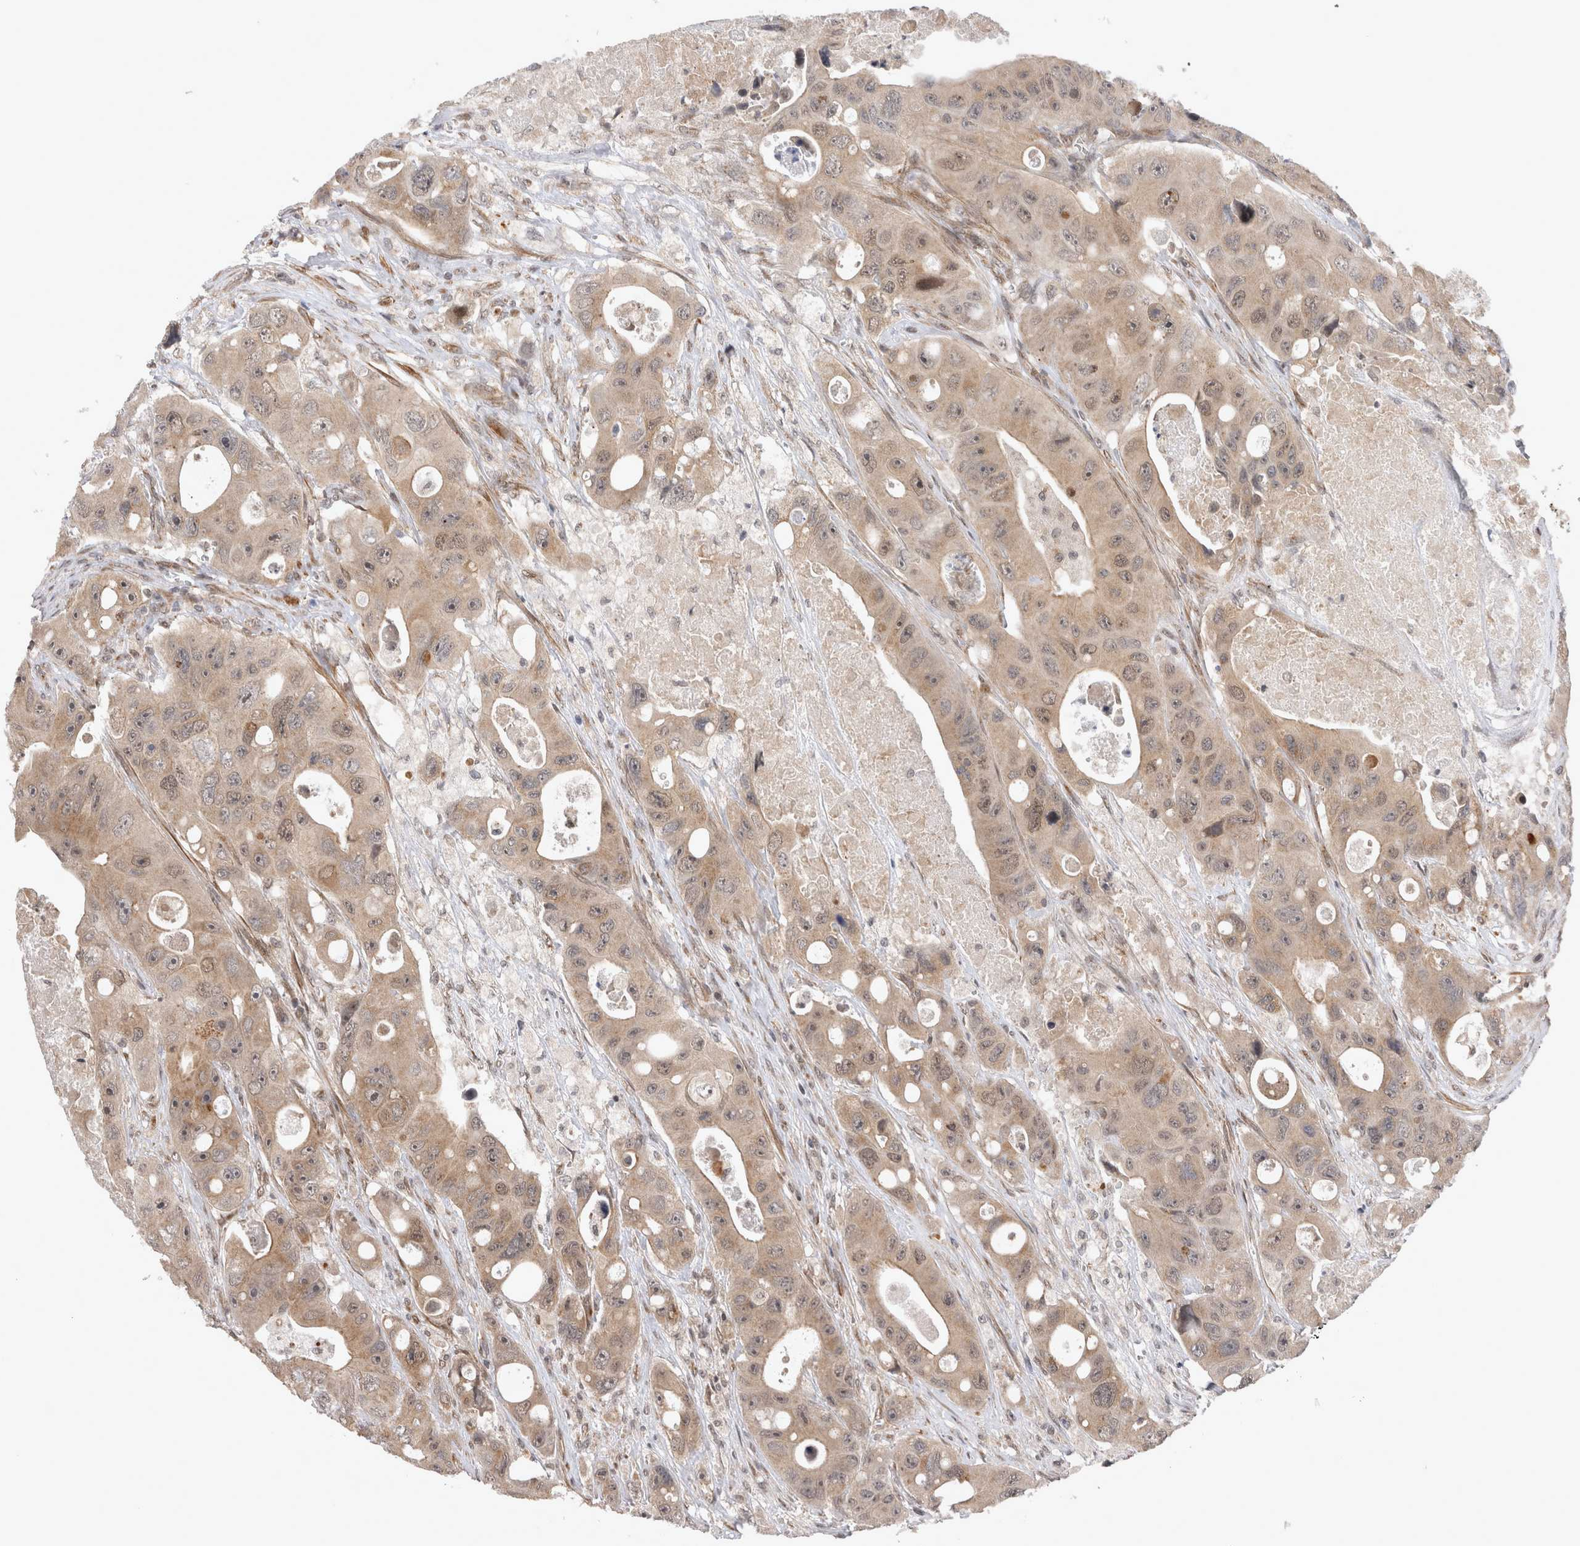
{"staining": {"intensity": "moderate", "quantity": ">75%", "location": "cytoplasmic/membranous,nuclear"}, "tissue": "colorectal cancer", "cell_type": "Tumor cells", "image_type": "cancer", "snomed": [{"axis": "morphology", "description": "Adenocarcinoma, NOS"}, {"axis": "topography", "description": "Colon"}], "caption": "Protein staining of colorectal adenocarcinoma tissue shows moderate cytoplasmic/membranous and nuclear positivity in about >75% of tumor cells.", "gene": "TMEM65", "patient": {"sex": "female", "age": 46}}